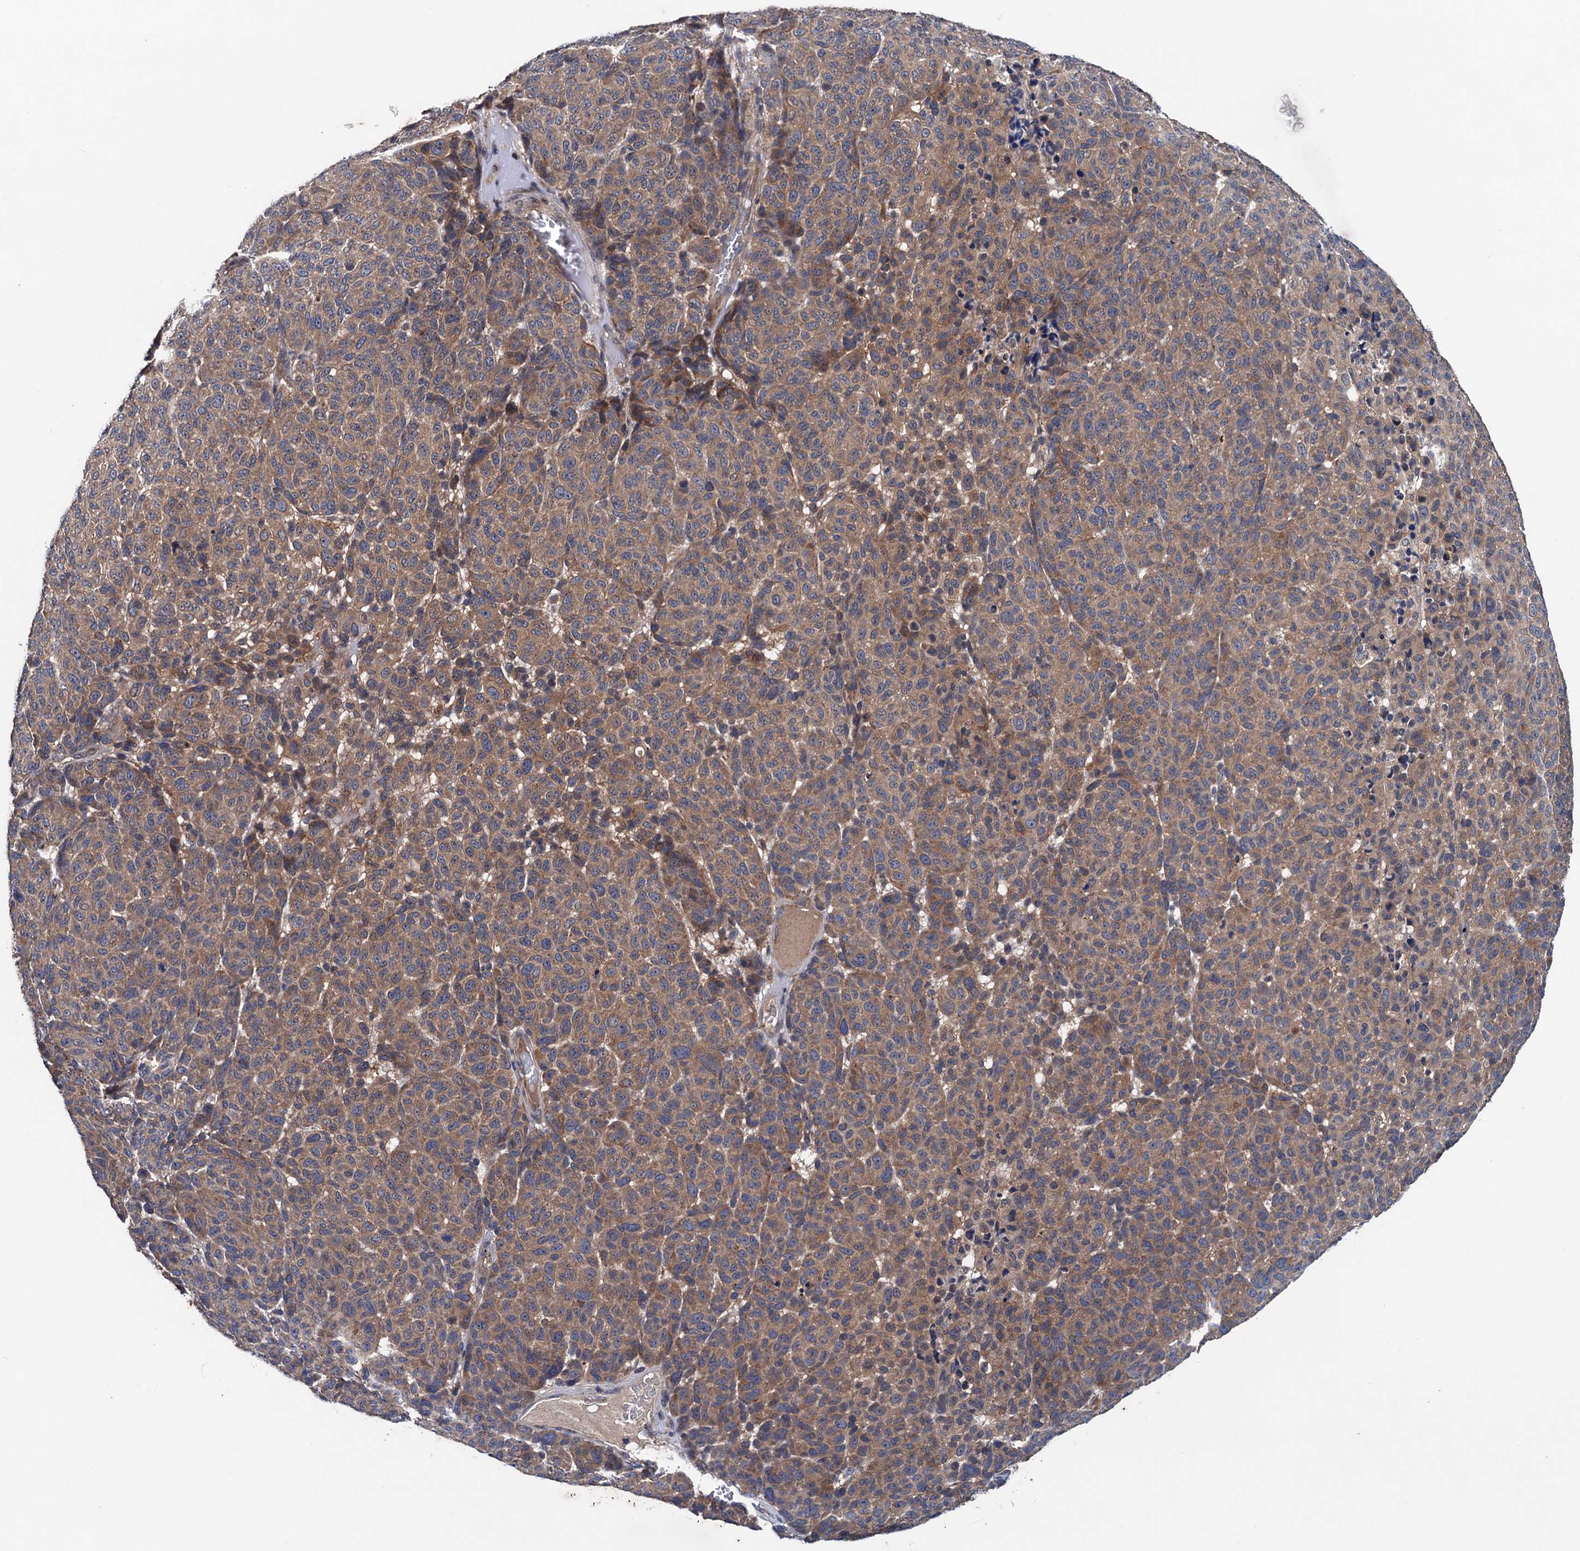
{"staining": {"intensity": "moderate", "quantity": ">75%", "location": "cytoplasmic/membranous"}, "tissue": "melanoma", "cell_type": "Tumor cells", "image_type": "cancer", "snomed": [{"axis": "morphology", "description": "Malignant melanoma, NOS"}, {"axis": "topography", "description": "Skin"}], "caption": "Protein positivity by immunohistochemistry reveals moderate cytoplasmic/membranous expression in about >75% of tumor cells in malignant melanoma.", "gene": "BLTP3B", "patient": {"sex": "male", "age": 49}}